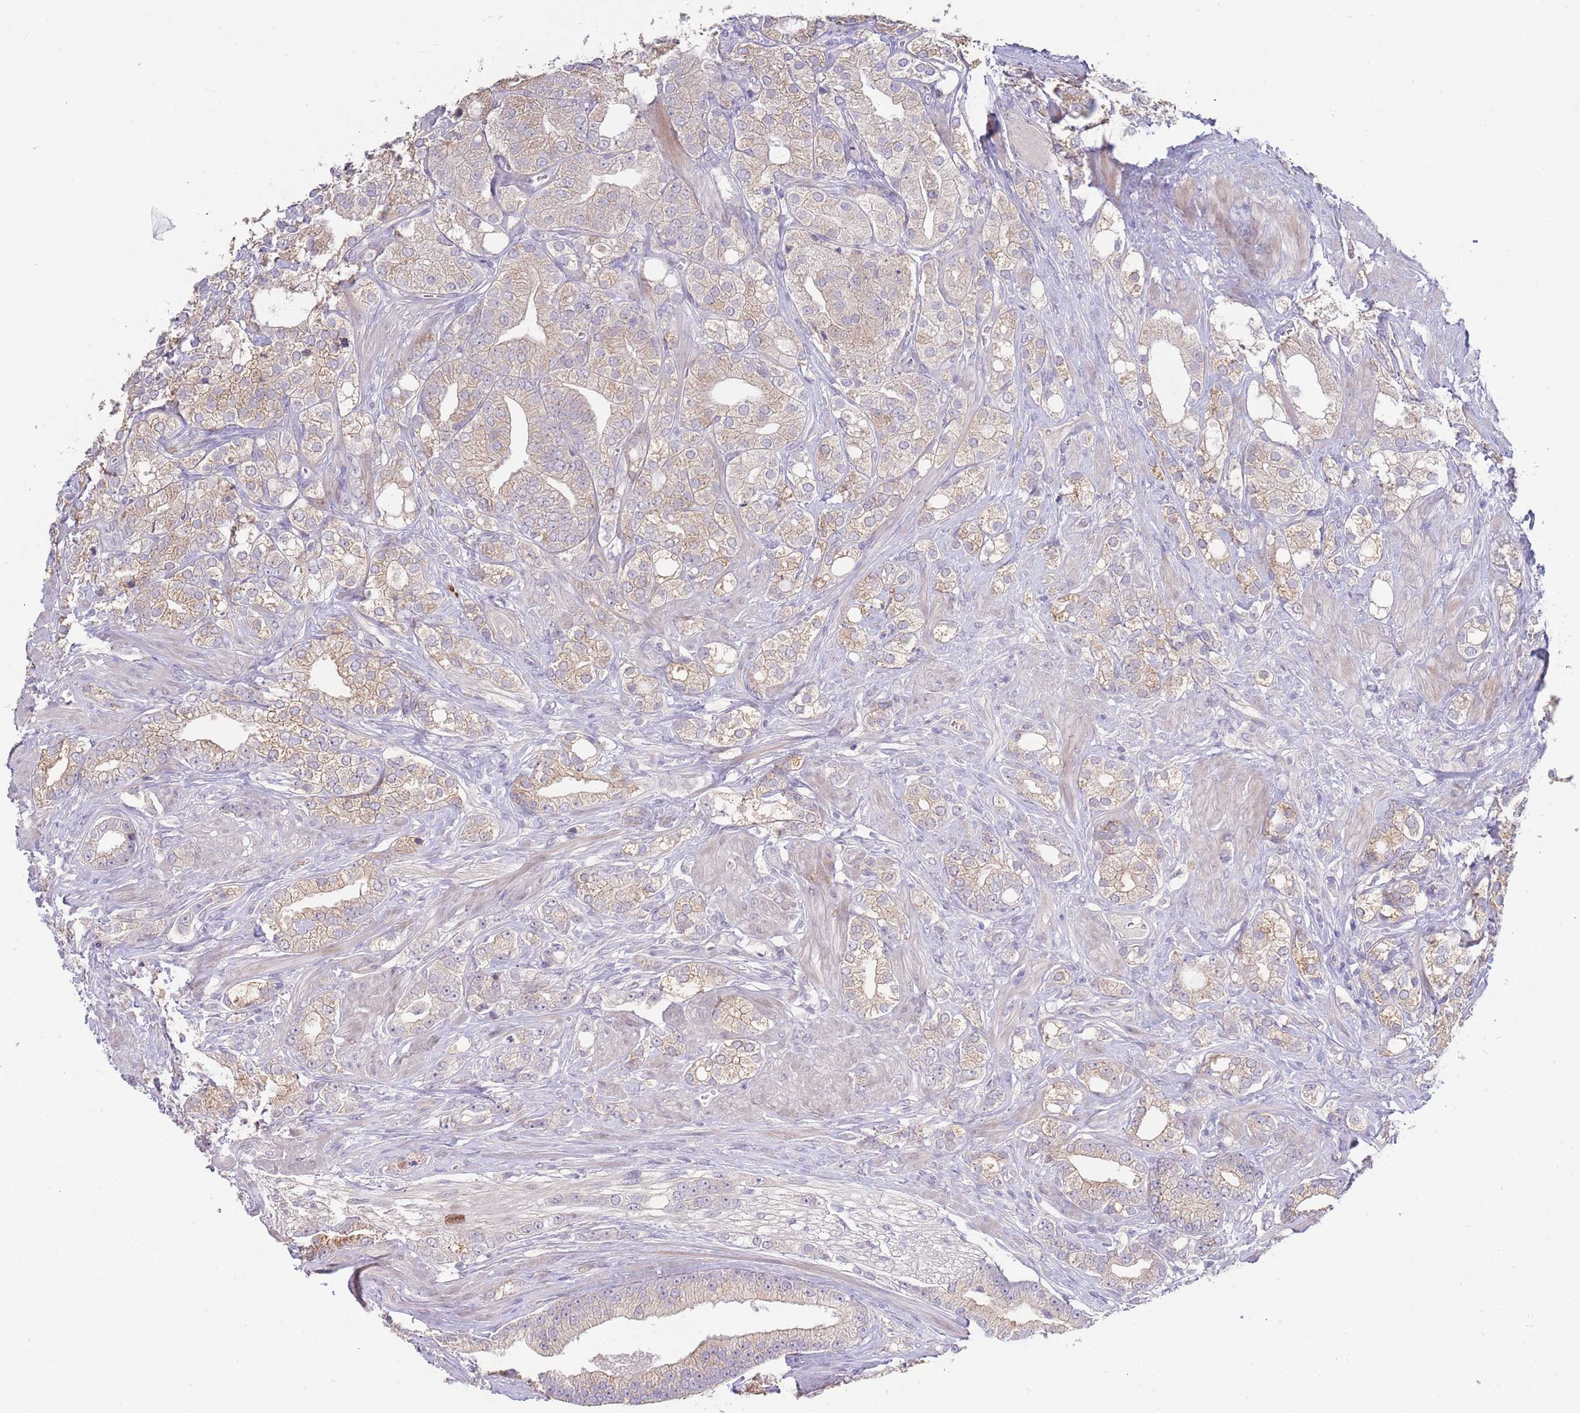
{"staining": {"intensity": "weak", "quantity": "25%-75%", "location": "cytoplasmic/membranous"}, "tissue": "prostate cancer", "cell_type": "Tumor cells", "image_type": "cancer", "snomed": [{"axis": "morphology", "description": "Adenocarcinoma, High grade"}, {"axis": "topography", "description": "Prostate"}], "caption": "Immunohistochemical staining of prostate adenocarcinoma (high-grade) displays low levels of weak cytoplasmic/membranous staining in approximately 25%-75% of tumor cells. (Stains: DAB in brown, nuclei in blue, Microscopy: brightfield microscopy at high magnification).", "gene": "PIMREG", "patient": {"sex": "male", "age": 50}}